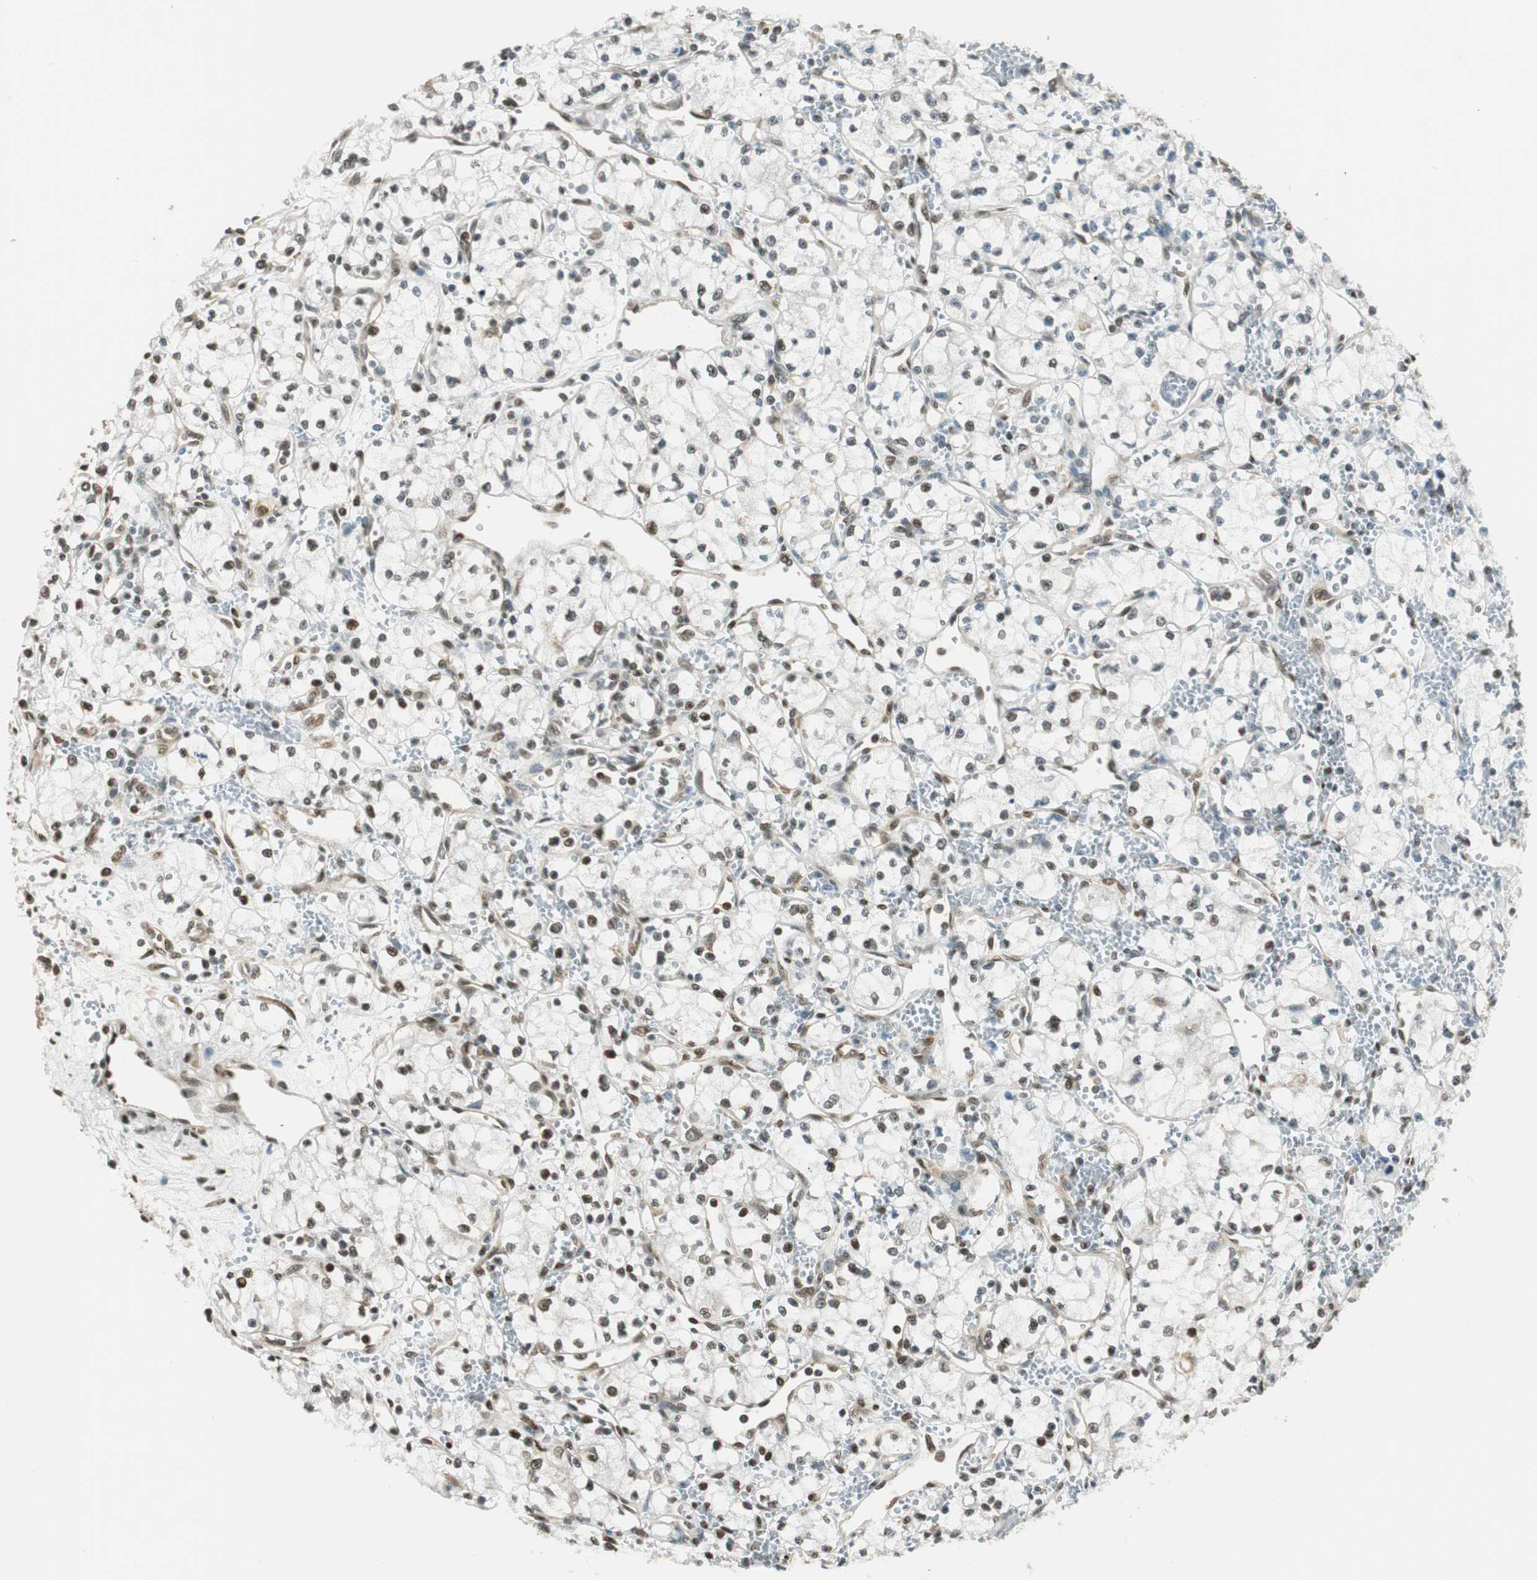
{"staining": {"intensity": "weak", "quantity": "25%-75%", "location": "nuclear"}, "tissue": "renal cancer", "cell_type": "Tumor cells", "image_type": "cancer", "snomed": [{"axis": "morphology", "description": "Normal tissue, NOS"}, {"axis": "morphology", "description": "Adenocarcinoma, NOS"}, {"axis": "topography", "description": "Kidney"}], "caption": "Adenocarcinoma (renal) tissue shows weak nuclear expression in about 25%-75% of tumor cells, visualized by immunohistochemistry.", "gene": "RING1", "patient": {"sex": "male", "age": 59}}